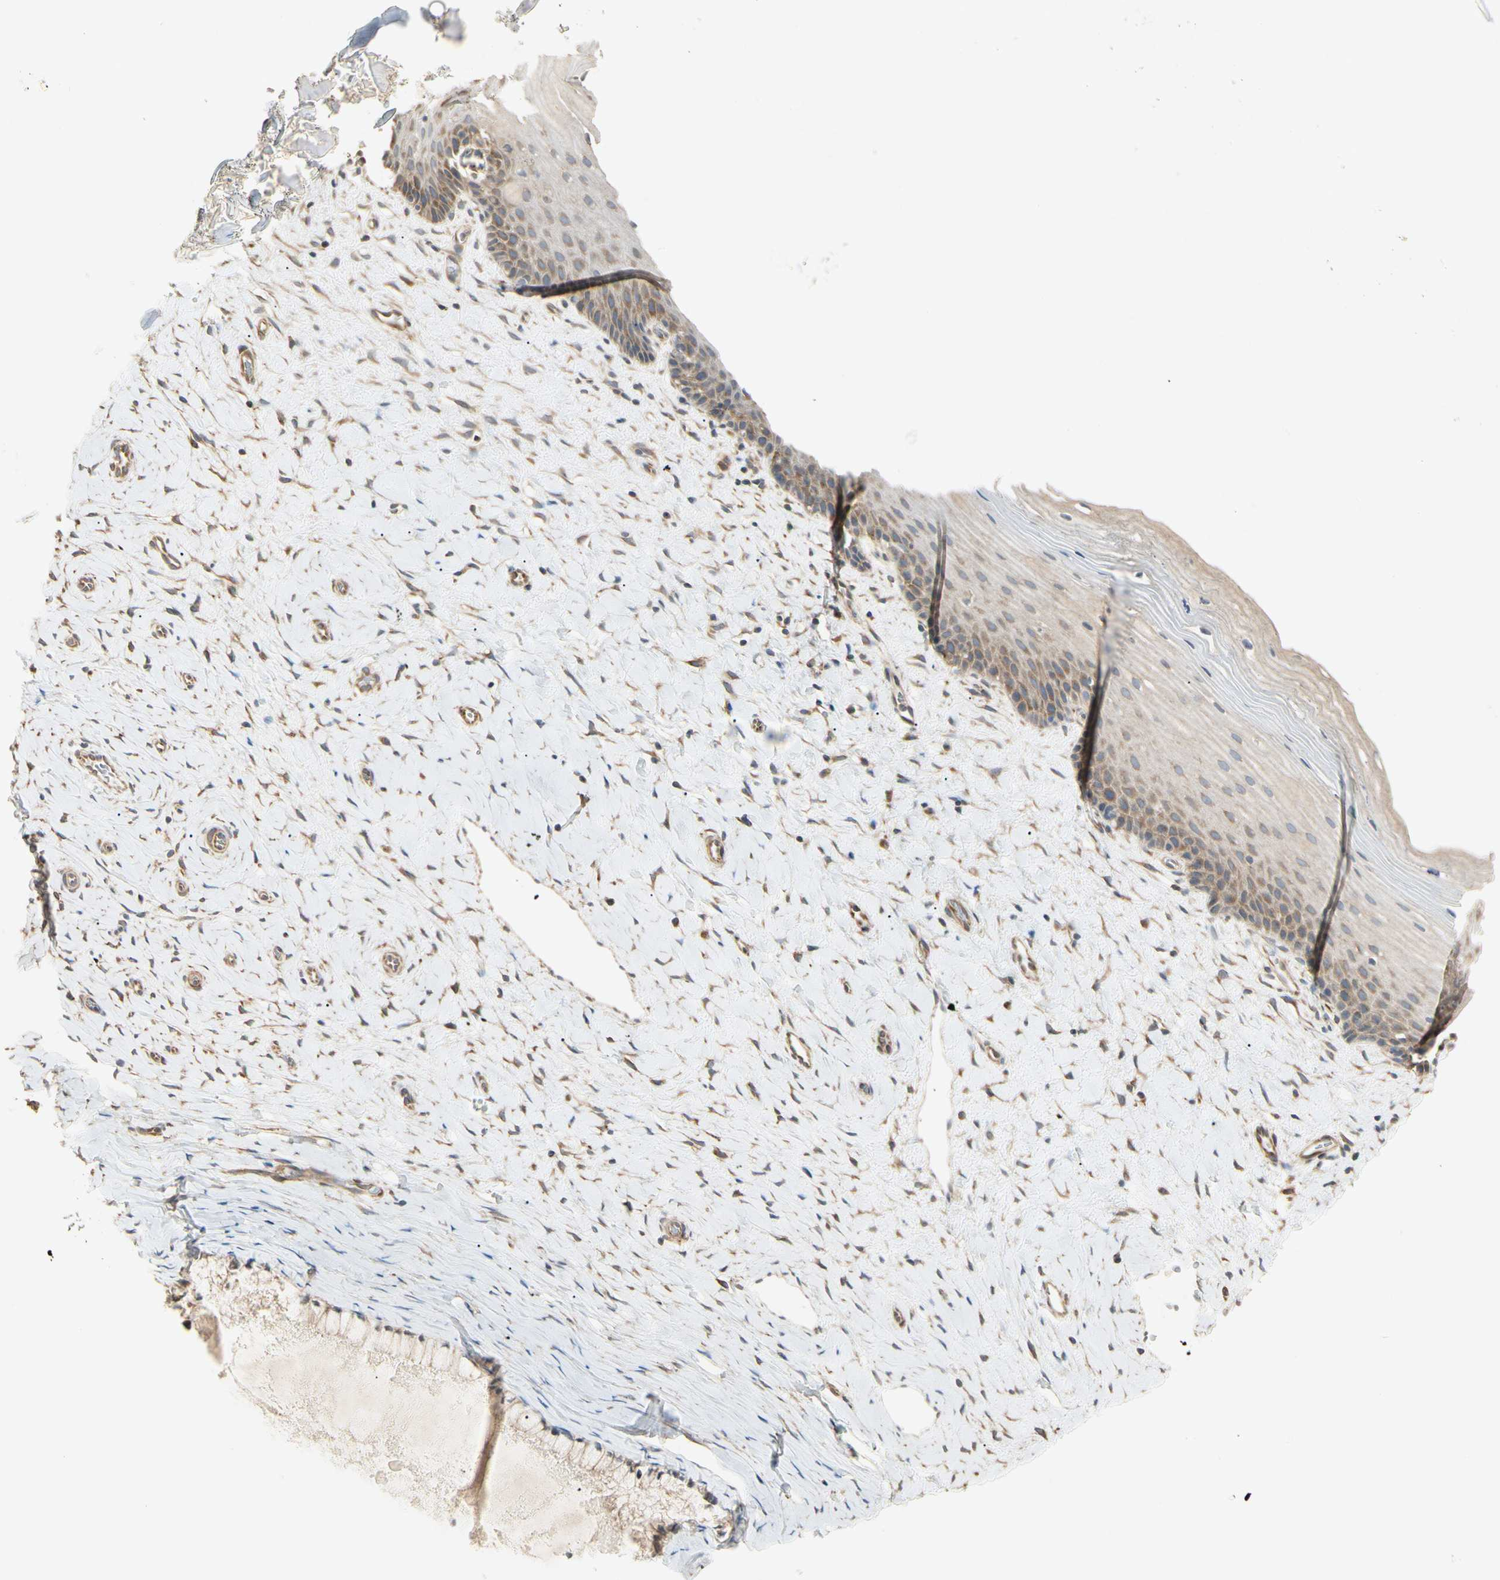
{"staining": {"intensity": "moderate", "quantity": ">75%", "location": "cytoplasmic/membranous"}, "tissue": "cervix", "cell_type": "Glandular cells", "image_type": "normal", "snomed": [{"axis": "morphology", "description": "Normal tissue, NOS"}, {"axis": "topography", "description": "Cervix"}], "caption": "An immunohistochemistry photomicrograph of benign tissue is shown. Protein staining in brown shows moderate cytoplasmic/membranous positivity in cervix within glandular cells. (brown staining indicates protein expression, while blue staining denotes nuclei).", "gene": "IRAG1", "patient": {"sex": "female", "age": 39}}